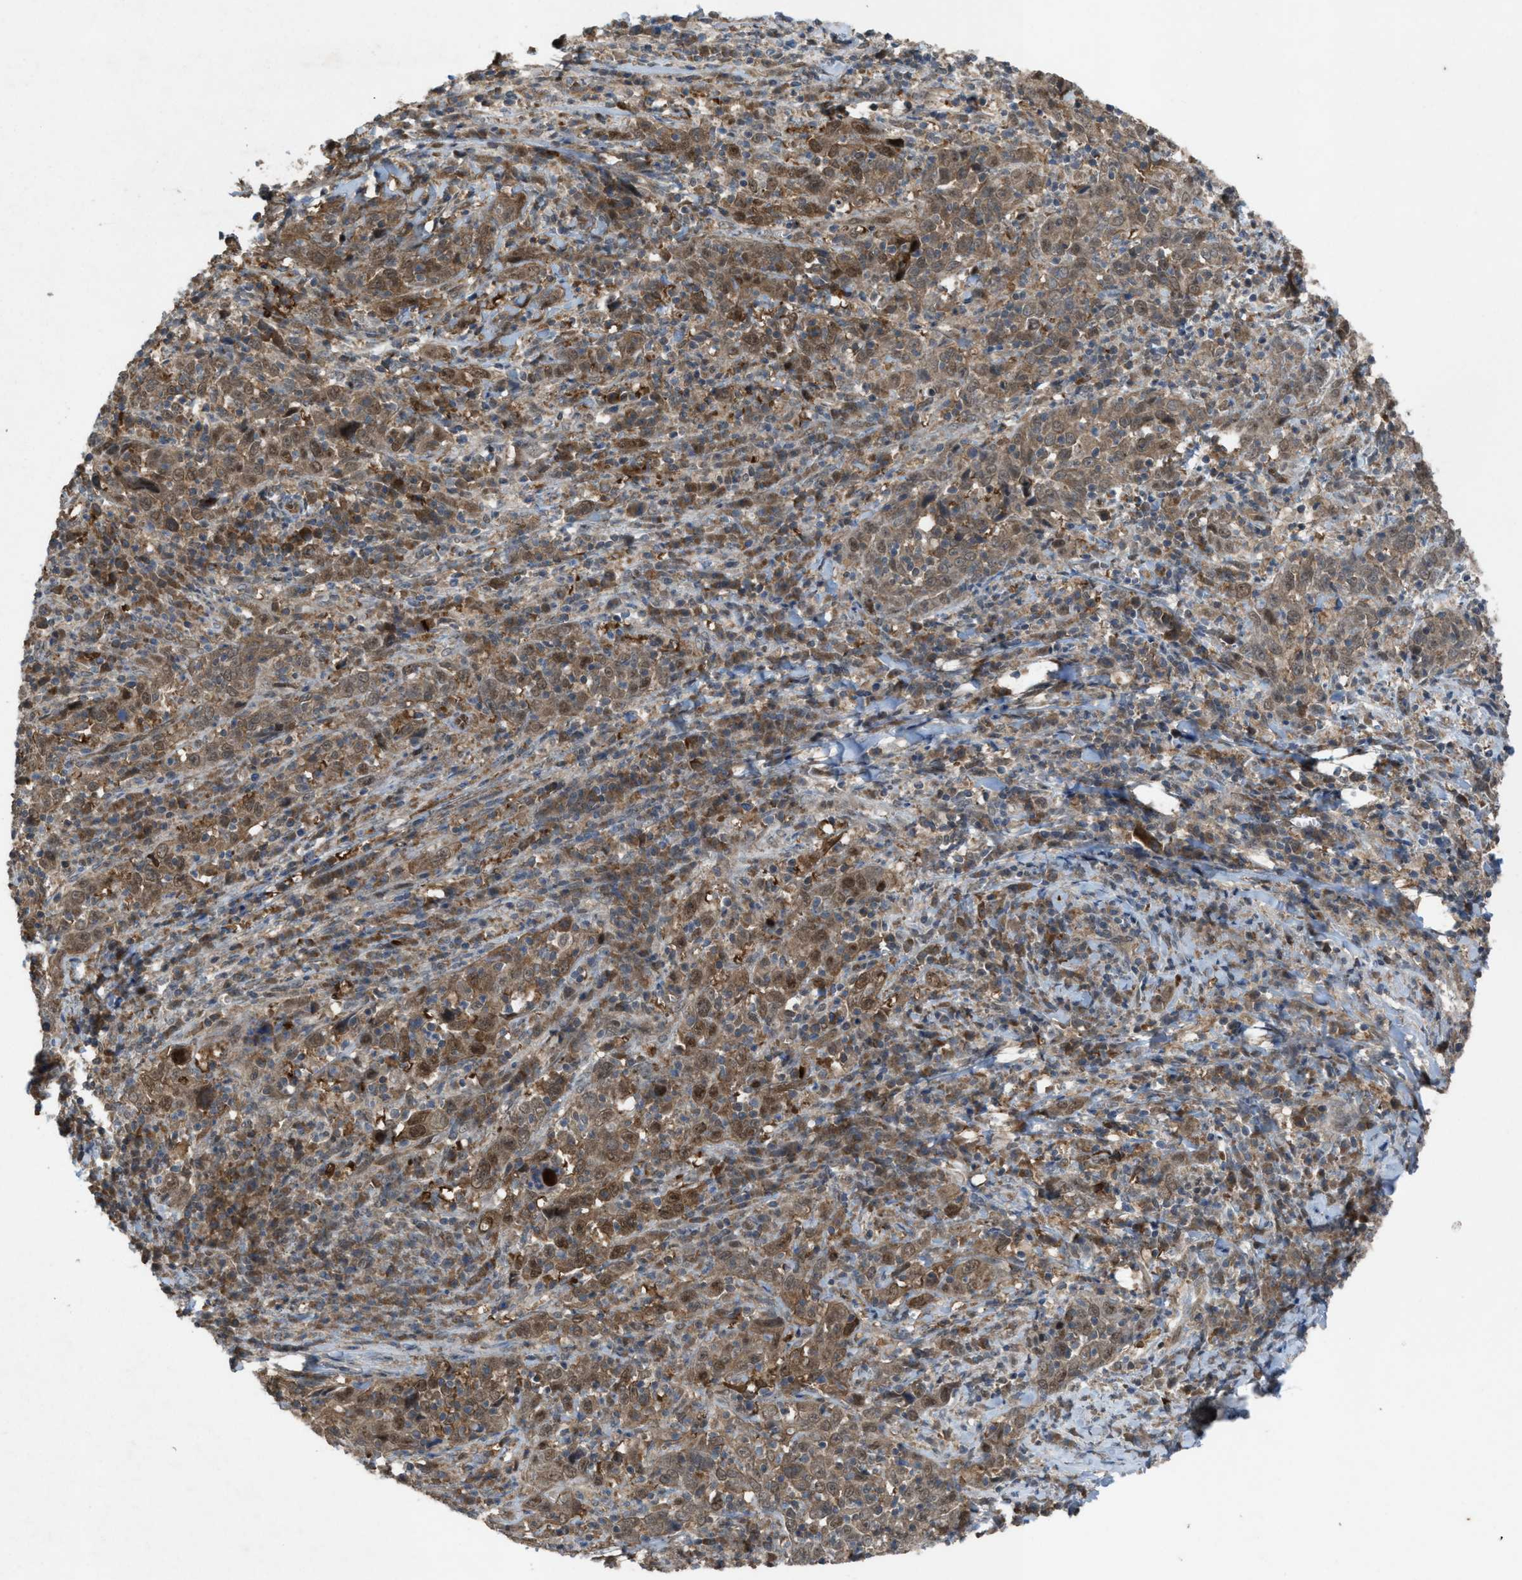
{"staining": {"intensity": "moderate", "quantity": ">75%", "location": "cytoplasmic/membranous,nuclear"}, "tissue": "cervical cancer", "cell_type": "Tumor cells", "image_type": "cancer", "snomed": [{"axis": "morphology", "description": "Squamous cell carcinoma, NOS"}, {"axis": "topography", "description": "Cervix"}], "caption": "A medium amount of moderate cytoplasmic/membranous and nuclear positivity is present in approximately >75% of tumor cells in cervical squamous cell carcinoma tissue.", "gene": "PLAA", "patient": {"sex": "female", "age": 46}}